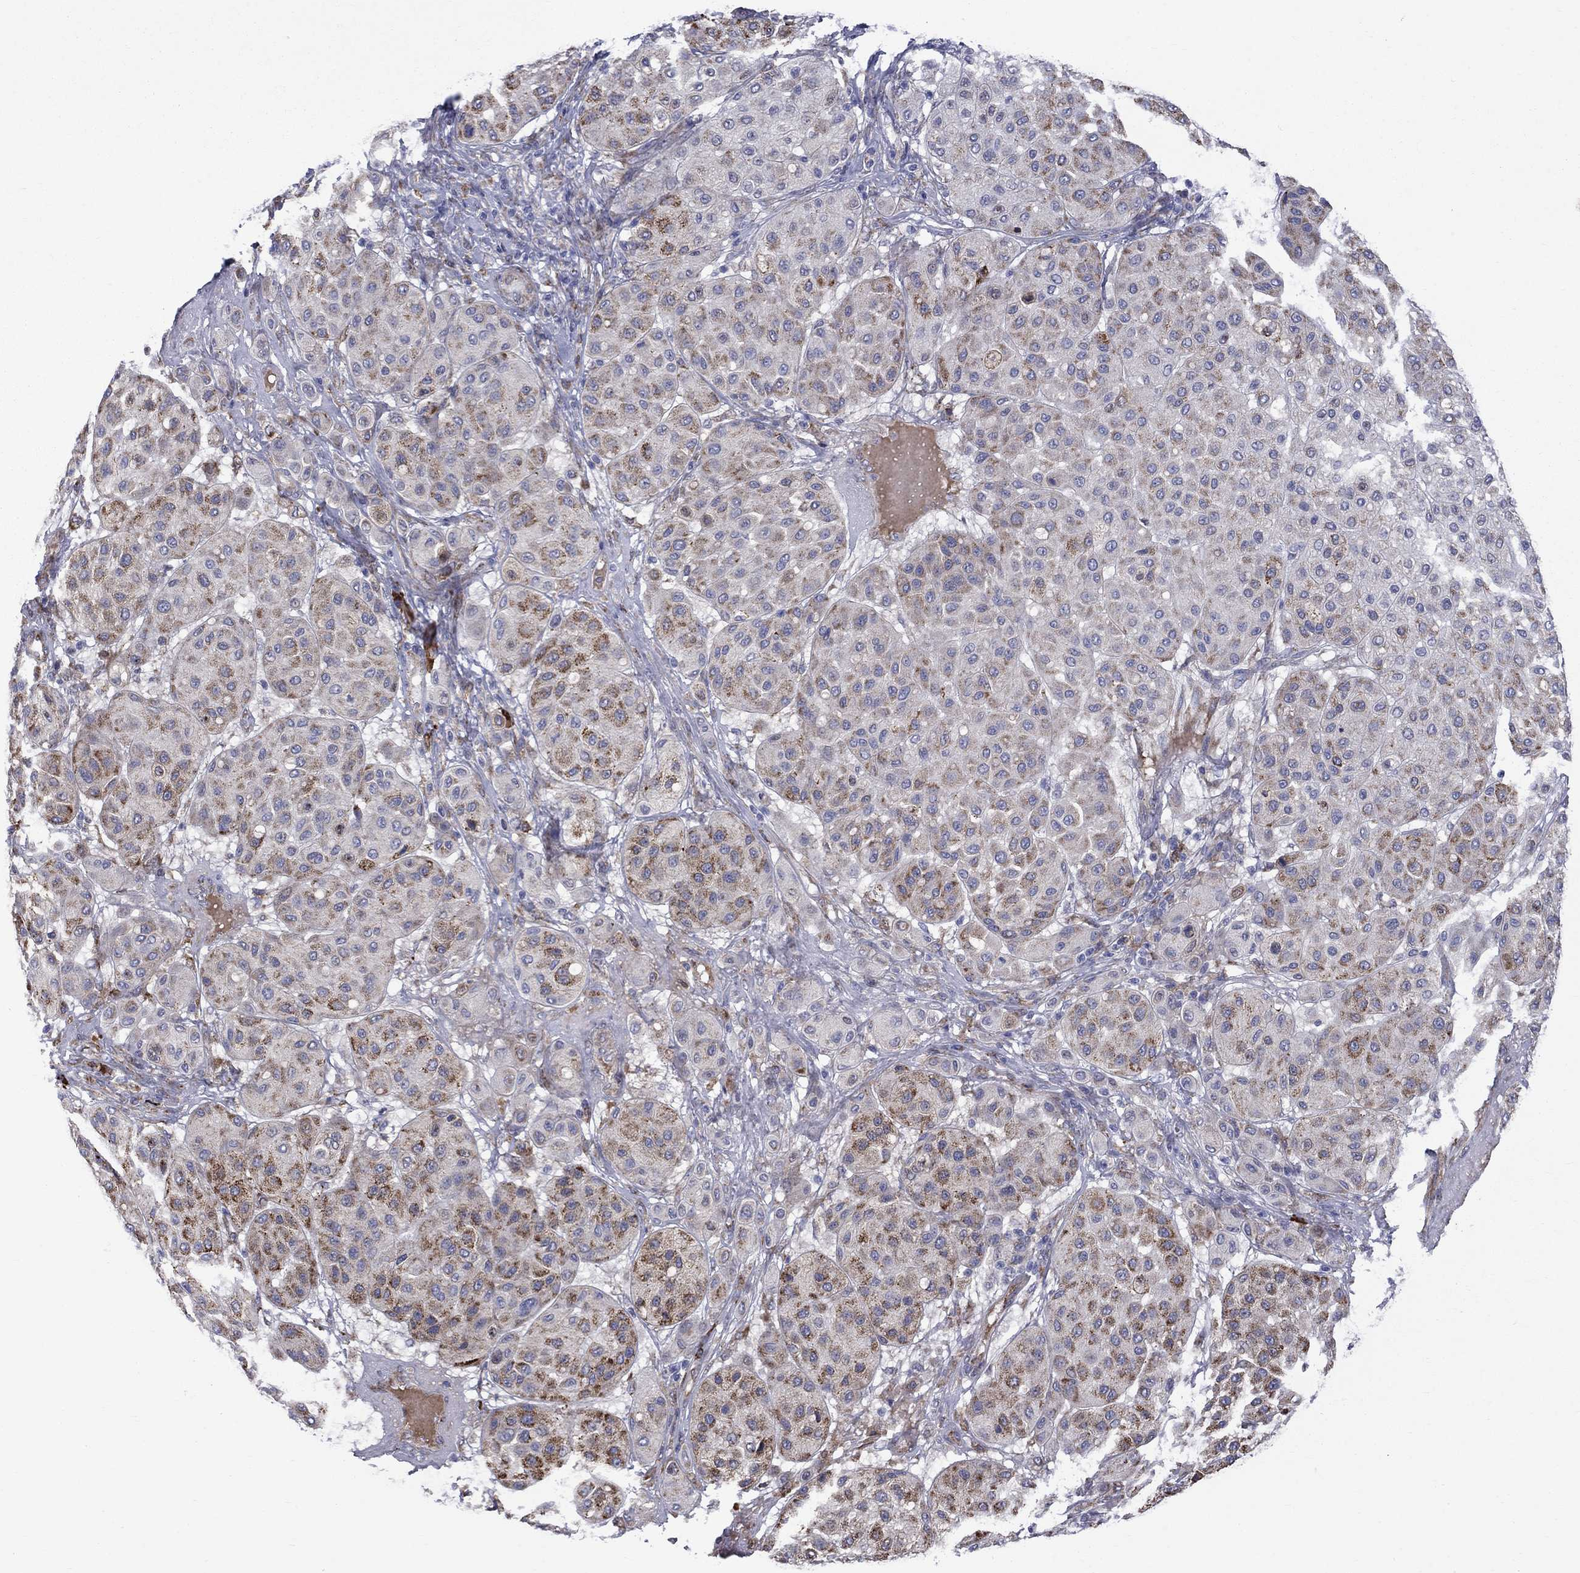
{"staining": {"intensity": "strong", "quantity": "25%-75%", "location": "cytoplasmic/membranous"}, "tissue": "melanoma", "cell_type": "Tumor cells", "image_type": "cancer", "snomed": [{"axis": "morphology", "description": "Malignant melanoma, Metastatic site"}, {"axis": "topography", "description": "Smooth muscle"}], "caption": "Human melanoma stained for a protein (brown) shows strong cytoplasmic/membranous positive expression in about 25%-75% of tumor cells.", "gene": "ASNS", "patient": {"sex": "male", "age": 41}}